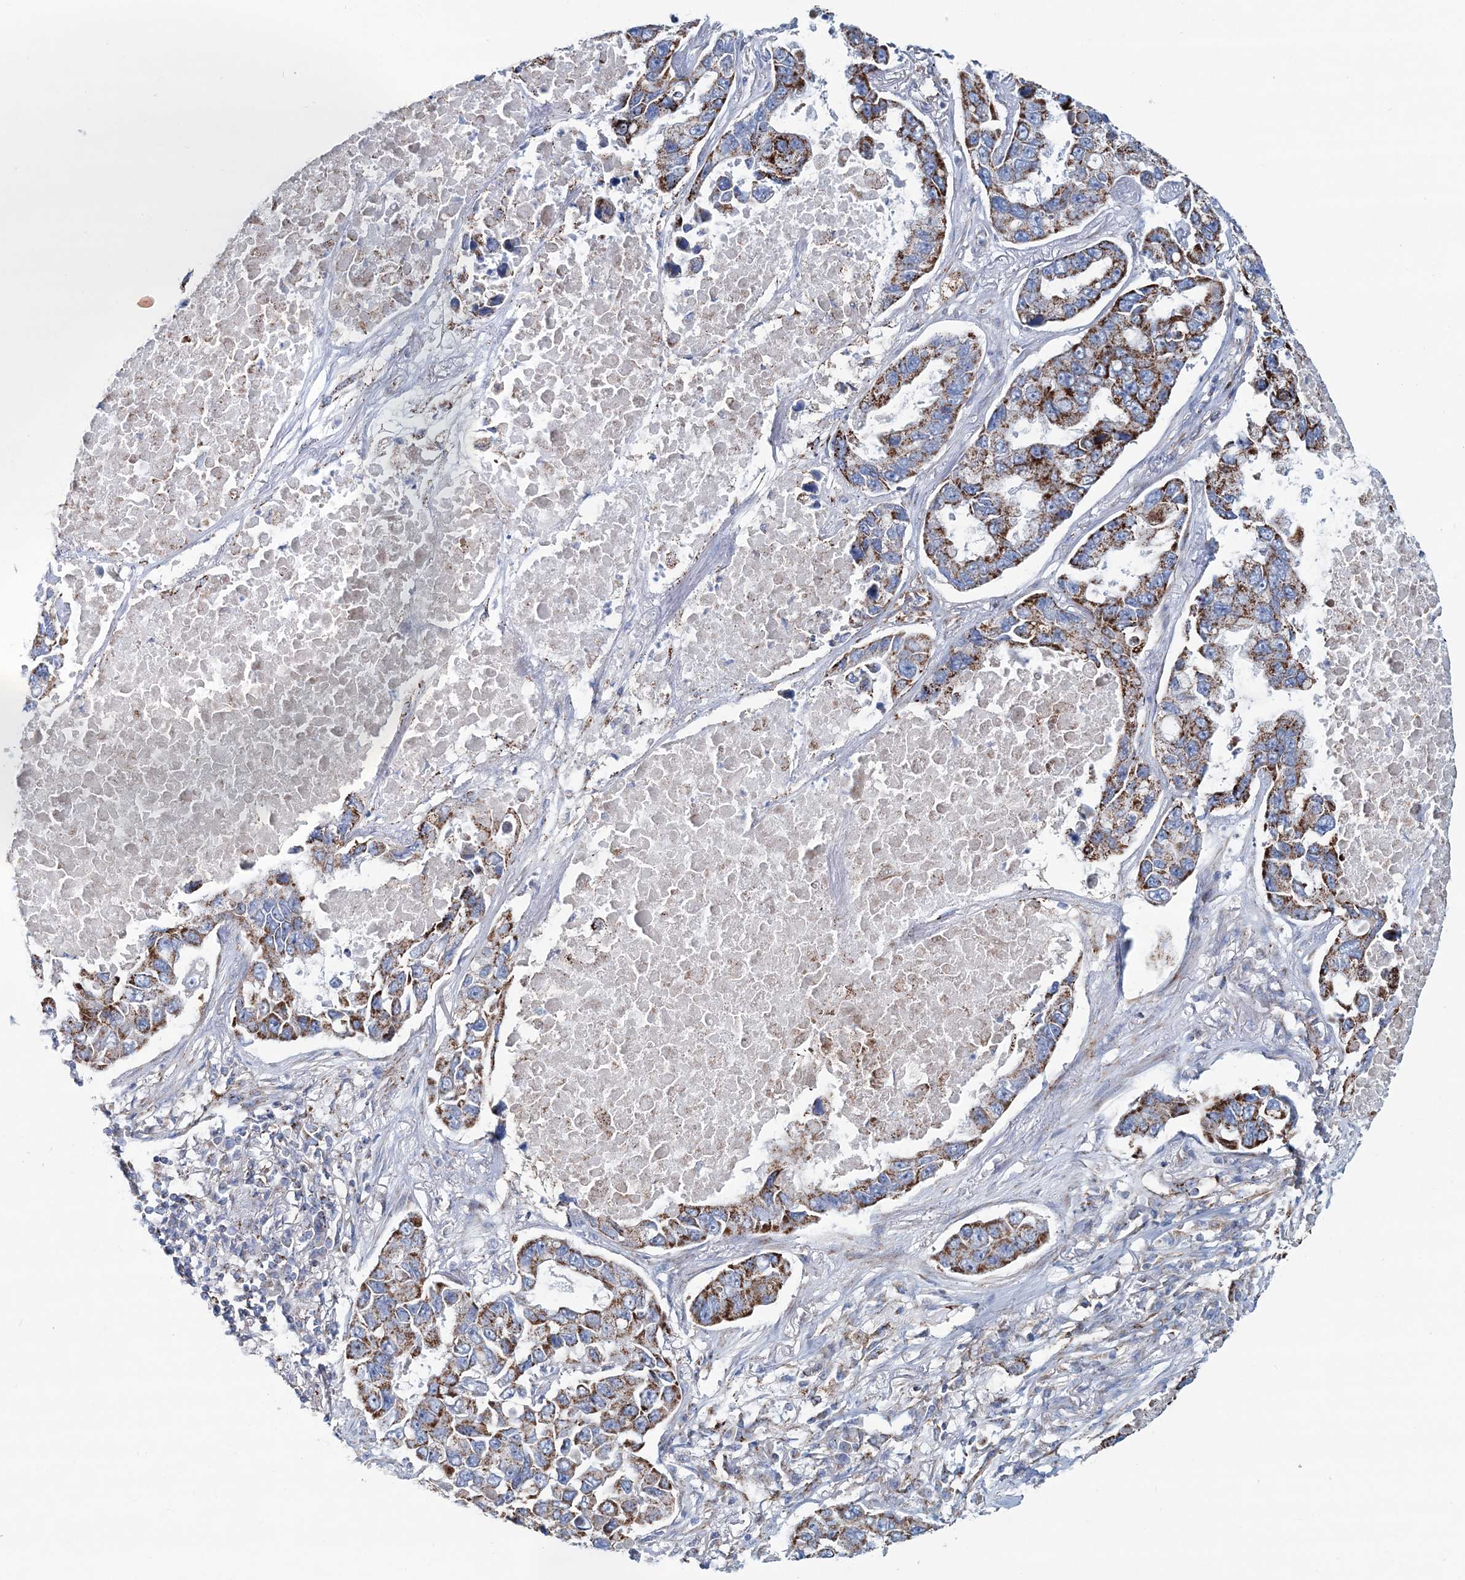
{"staining": {"intensity": "moderate", "quantity": ">75%", "location": "cytoplasmic/membranous"}, "tissue": "lung cancer", "cell_type": "Tumor cells", "image_type": "cancer", "snomed": [{"axis": "morphology", "description": "Adenocarcinoma, NOS"}, {"axis": "topography", "description": "Lung"}], "caption": "Immunohistochemical staining of adenocarcinoma (lung) reveals medium levels of moderate cytoplasmic/membranous protein positivity in approximately >75% of tumor cells.", "gene": "ARHGAP6", "patient": {"sex": "male", "age": 64}}